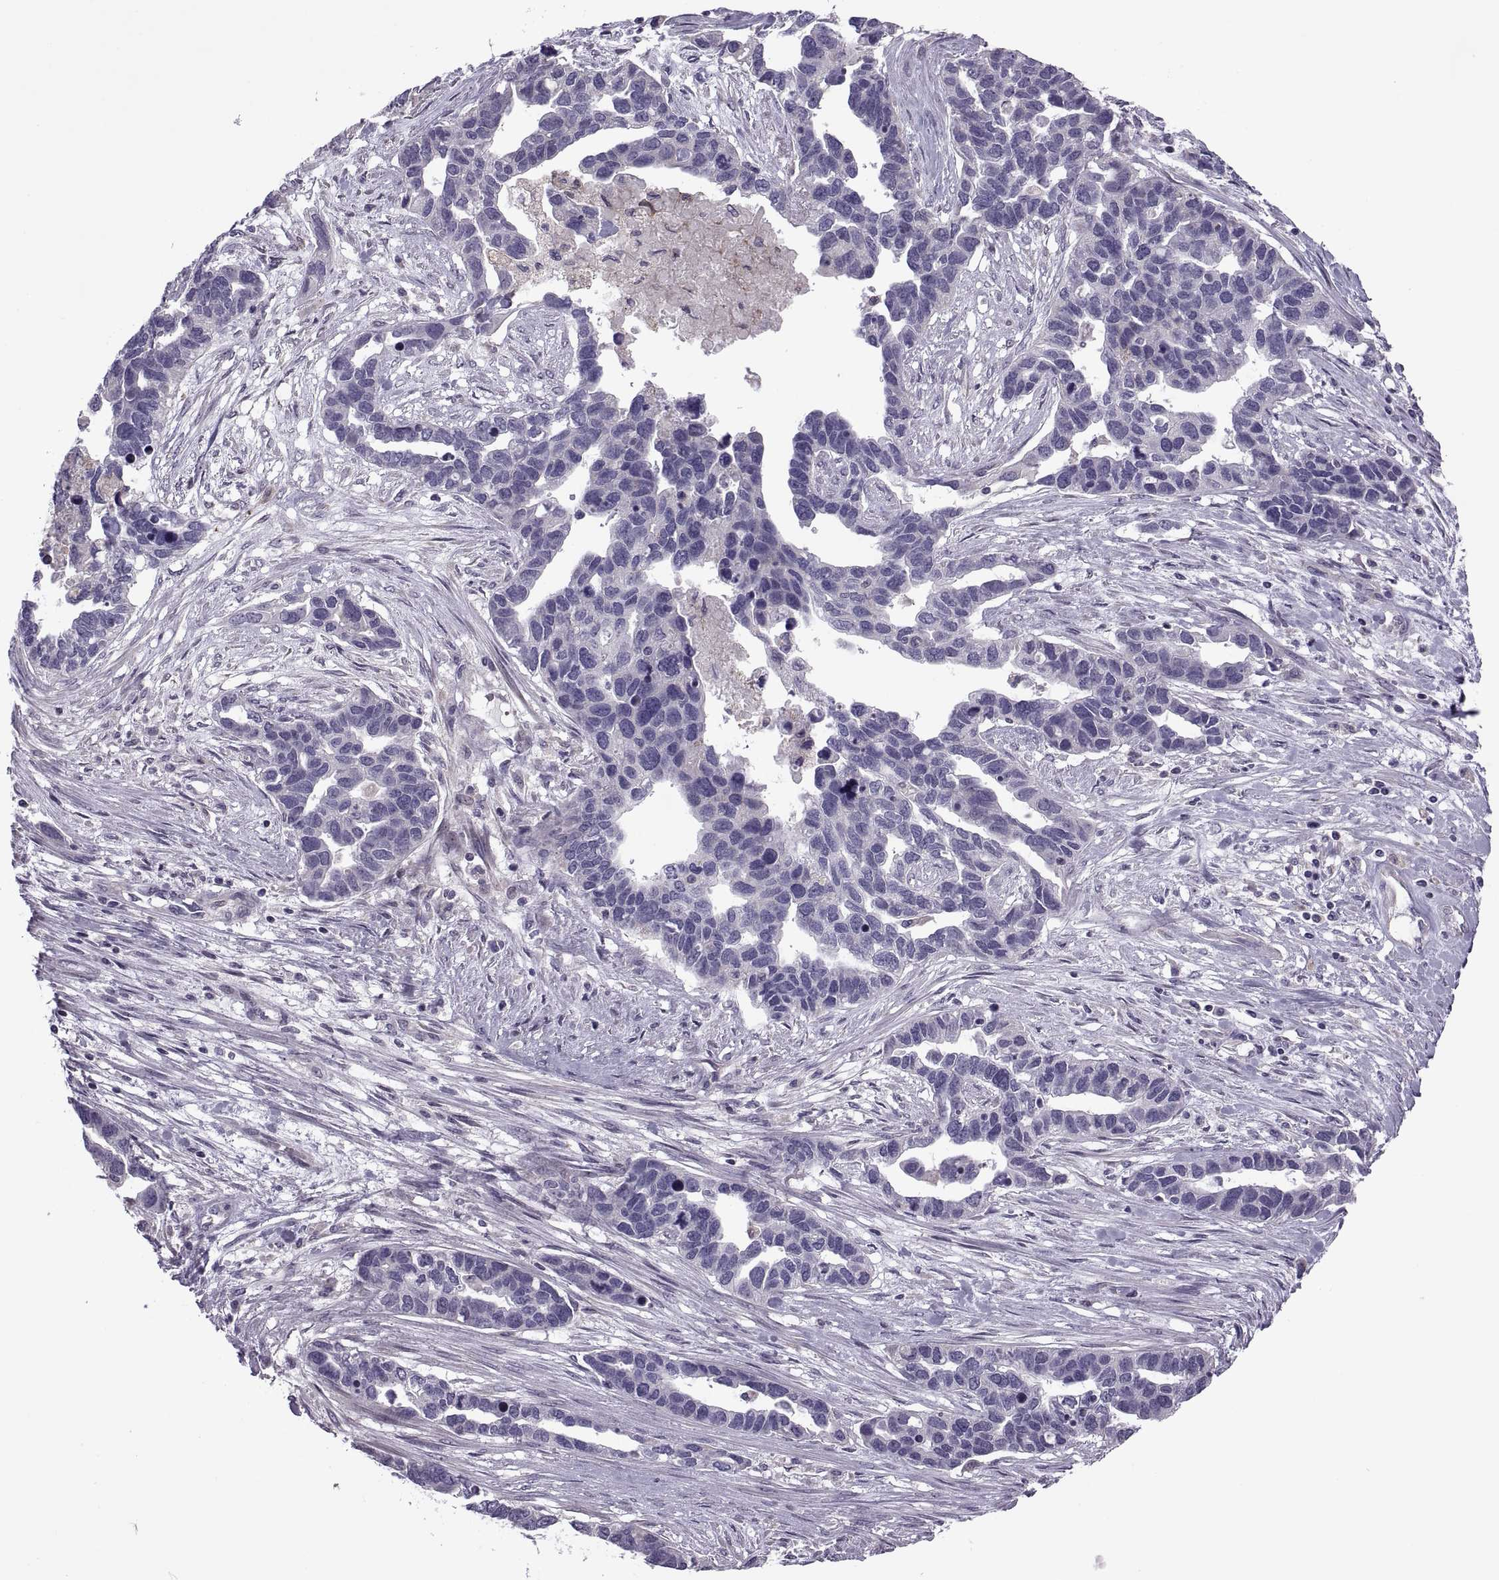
{"staining": {"intensity": "negative", "quantity": "none", "location": "none"}, "tissue": "ovarian cancer", "cell_type": "Tumor cells", "image_type": "cancer", "snomed": [{"axis": "morphology", "description": "Cystadenocarcinoma, serous, NOS"}, {"axis": "topography", "description": "Ovary"}], "caption": "Immunohistochemical staining of human serous cystadenocarcinoma (ovarian) exhibits no significant staining in tumor cells.", "gene": "ODF3", "patient": {"sex": "female", "age": 54}}